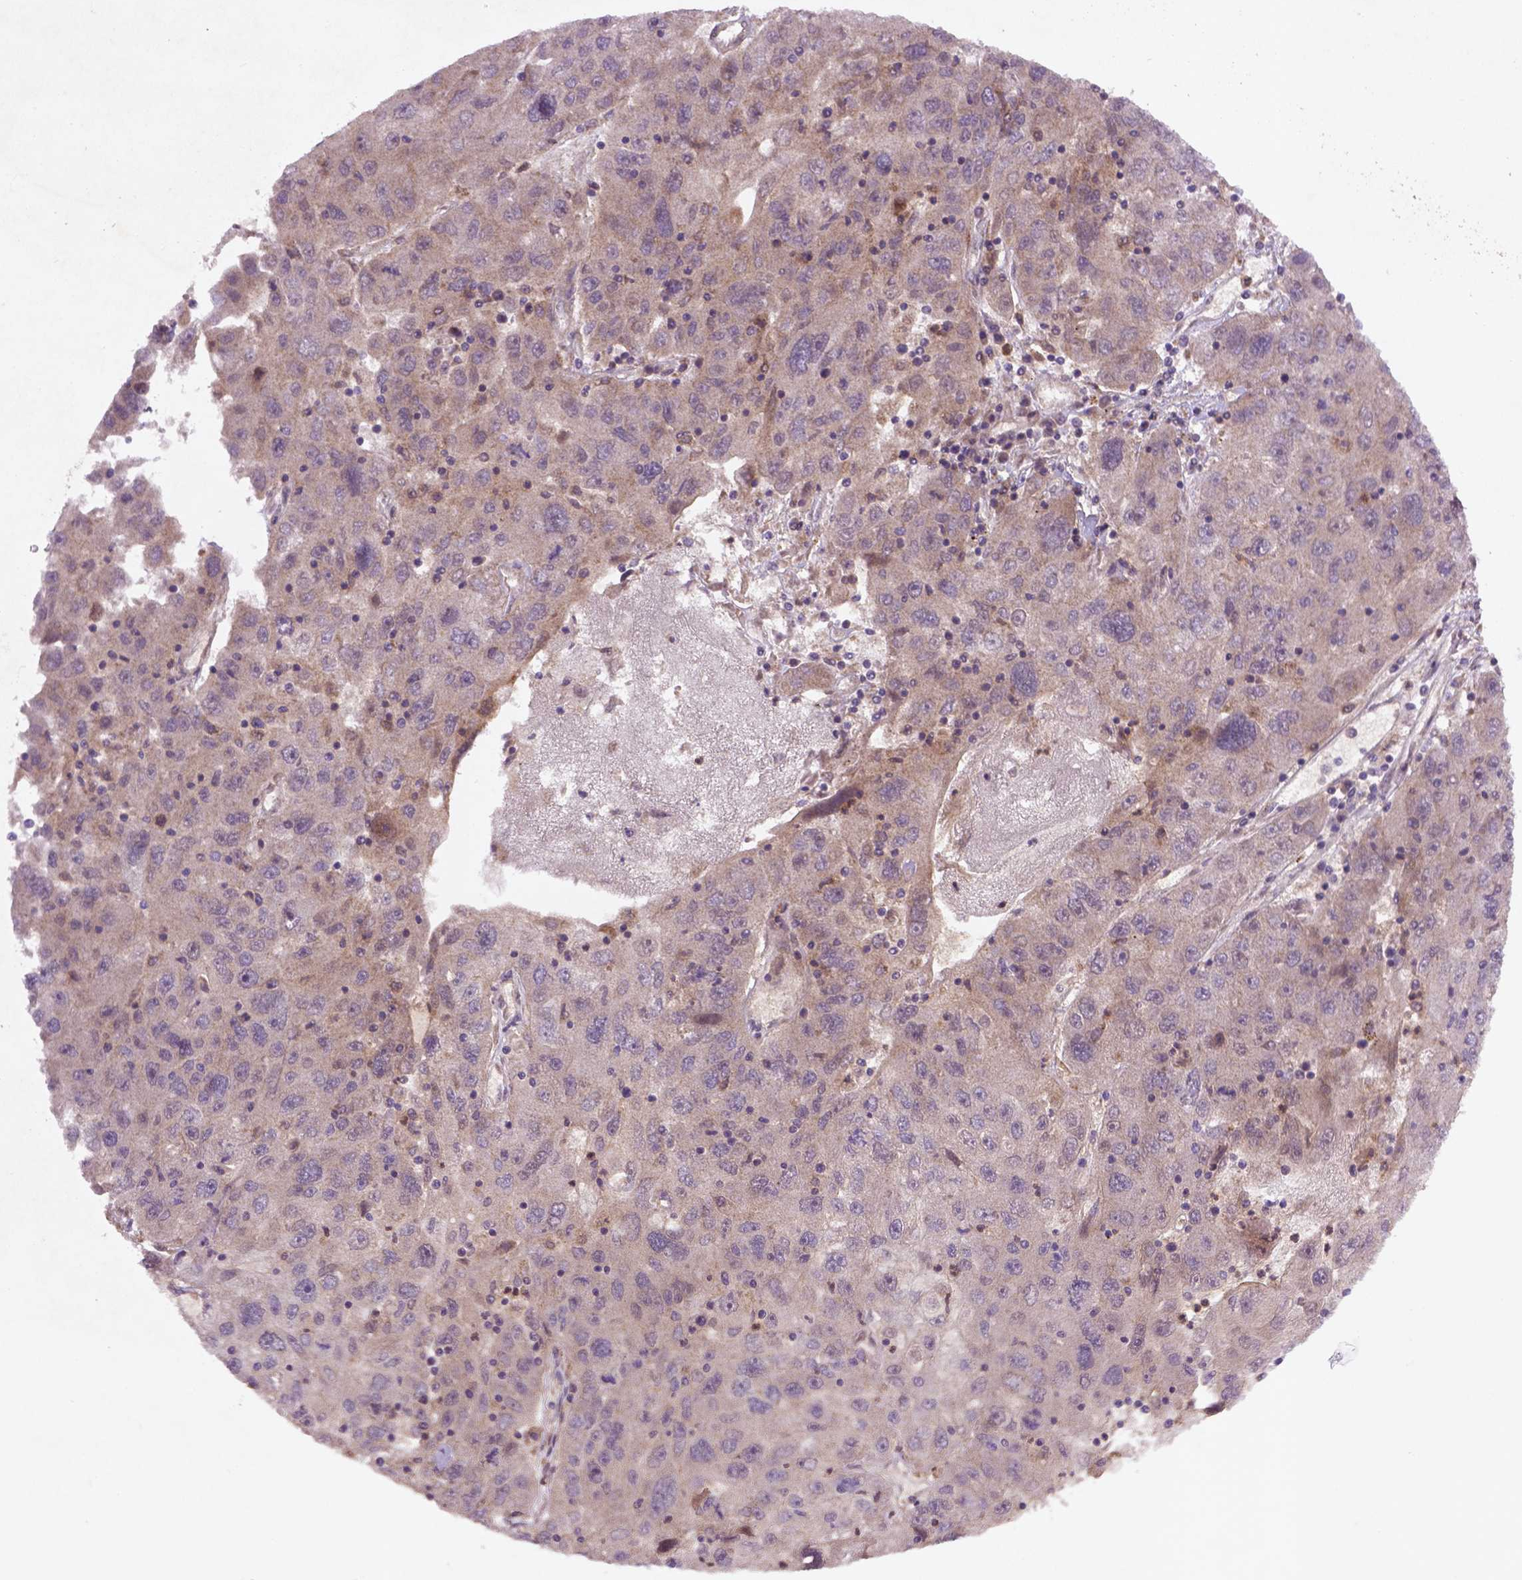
{"staining": {"intensity": "negative", "quantity": "none", "location": "none"}, "tissue": "stomach cancer", "cell_type": "Tumor cells", "image_type": "cancer", "snomed": [{"axis": "morphology", "description": "Adenocarcinoma, NOS"}, {"axis": "topography", "description": "Stomach"}], "caption": "An immunohistochemistry micrograph of adenocarcinoma (stomach) is shown. There is no staining in tumor cells of adenocarcinoma (stomach). (Brightfield microscopy of DAB IHC at high magnification).", "gene": "NIPAL2", "patient": {"sex": "male", "age": 56}}